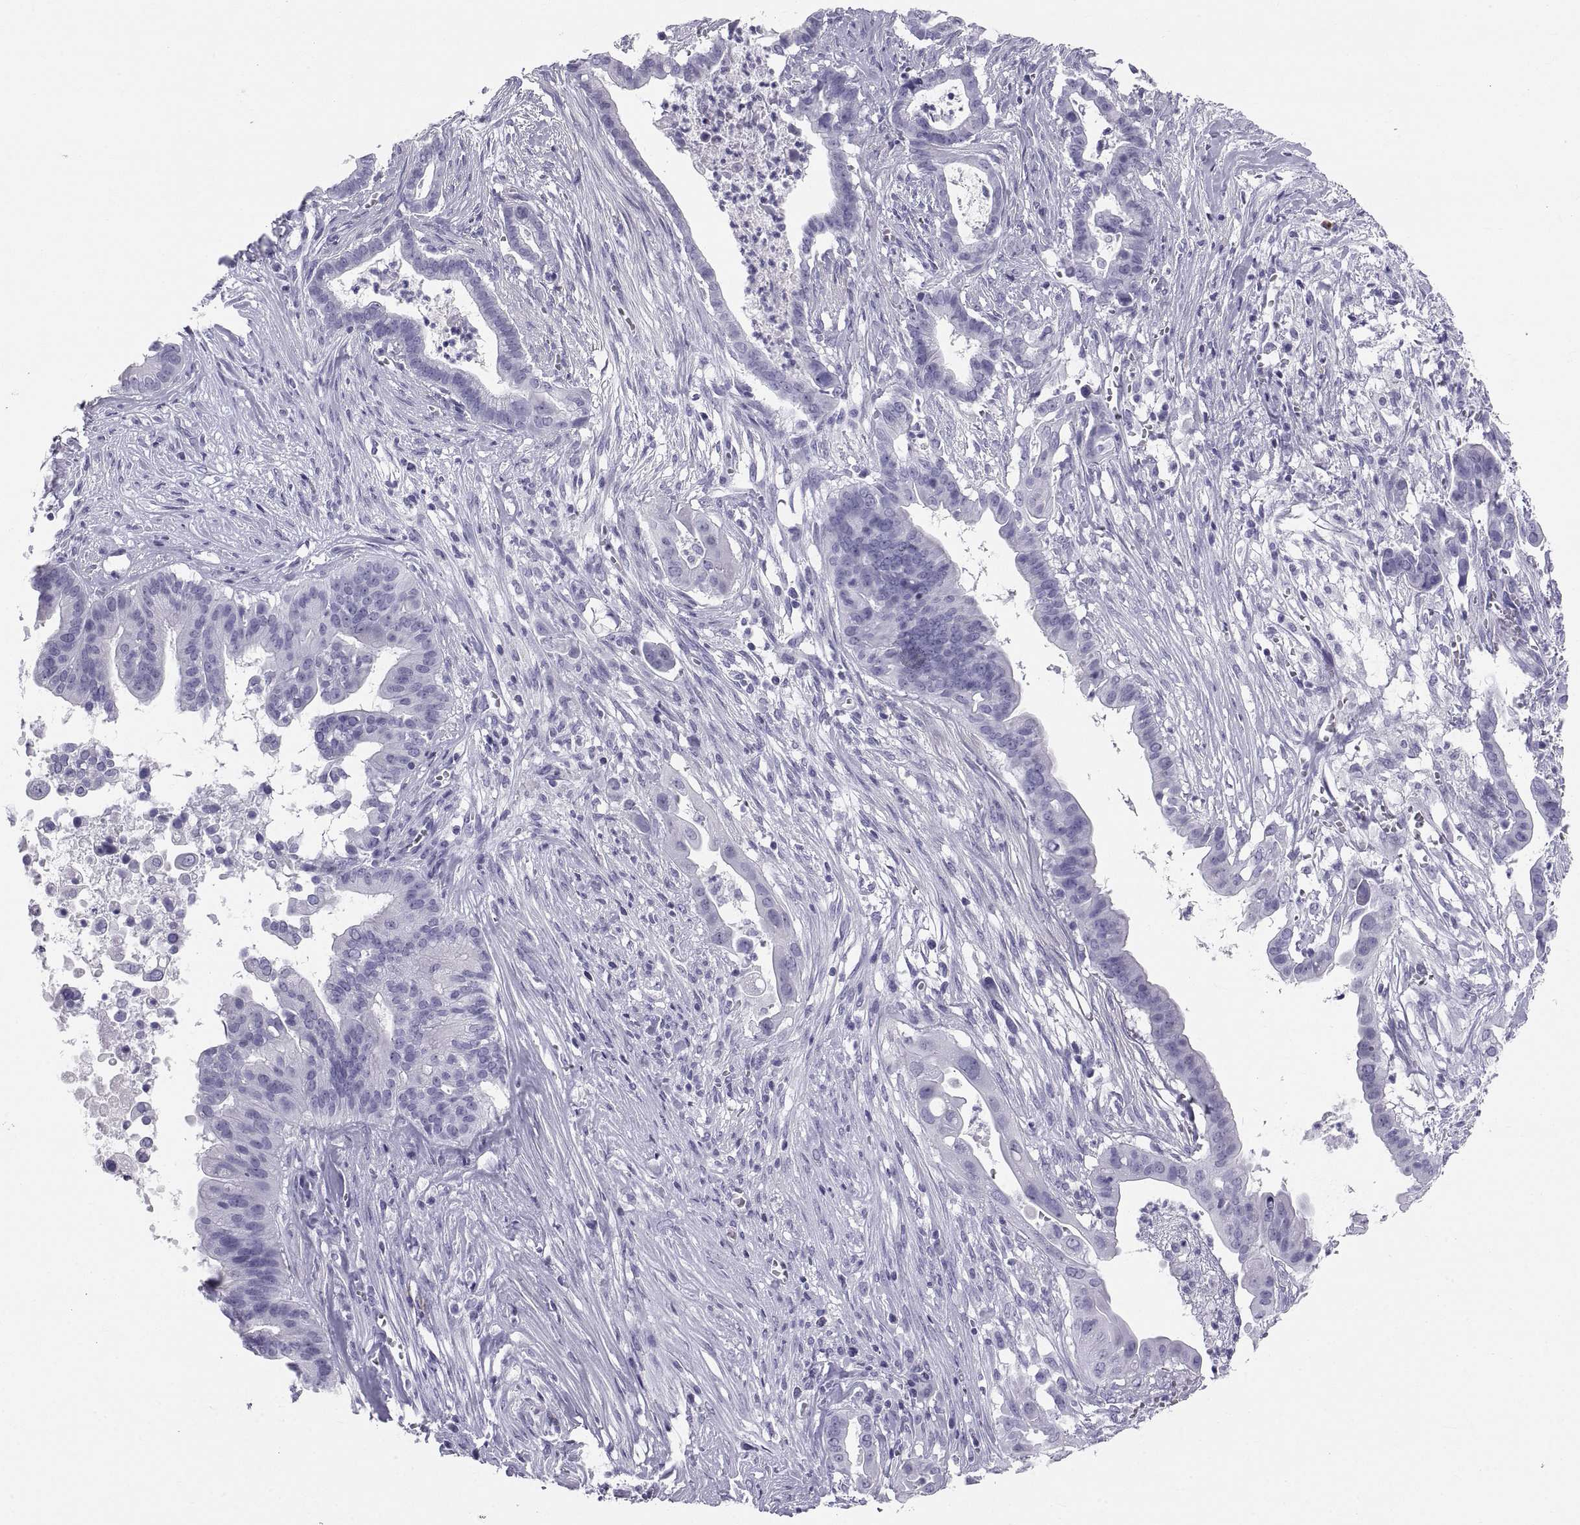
{"staining": {"intensity": "negative", "quantity": "none", "location": "none"}, "tissue": "pancreatic cancer", "cell_type": "Tumor cells", "image_type": "cancer", "snomed": [{"axis": "morphology", "description": "Adenocarcinoma, NOS"}, {"axis": "topography", "description": "Pancreas"}], "caption": "A histopathology image of pancreatic cancer stained for a protein shows no brown staining in tumor cells.", "gene": "CT47A10", "patient": {"sex": "male", "age": 61}}